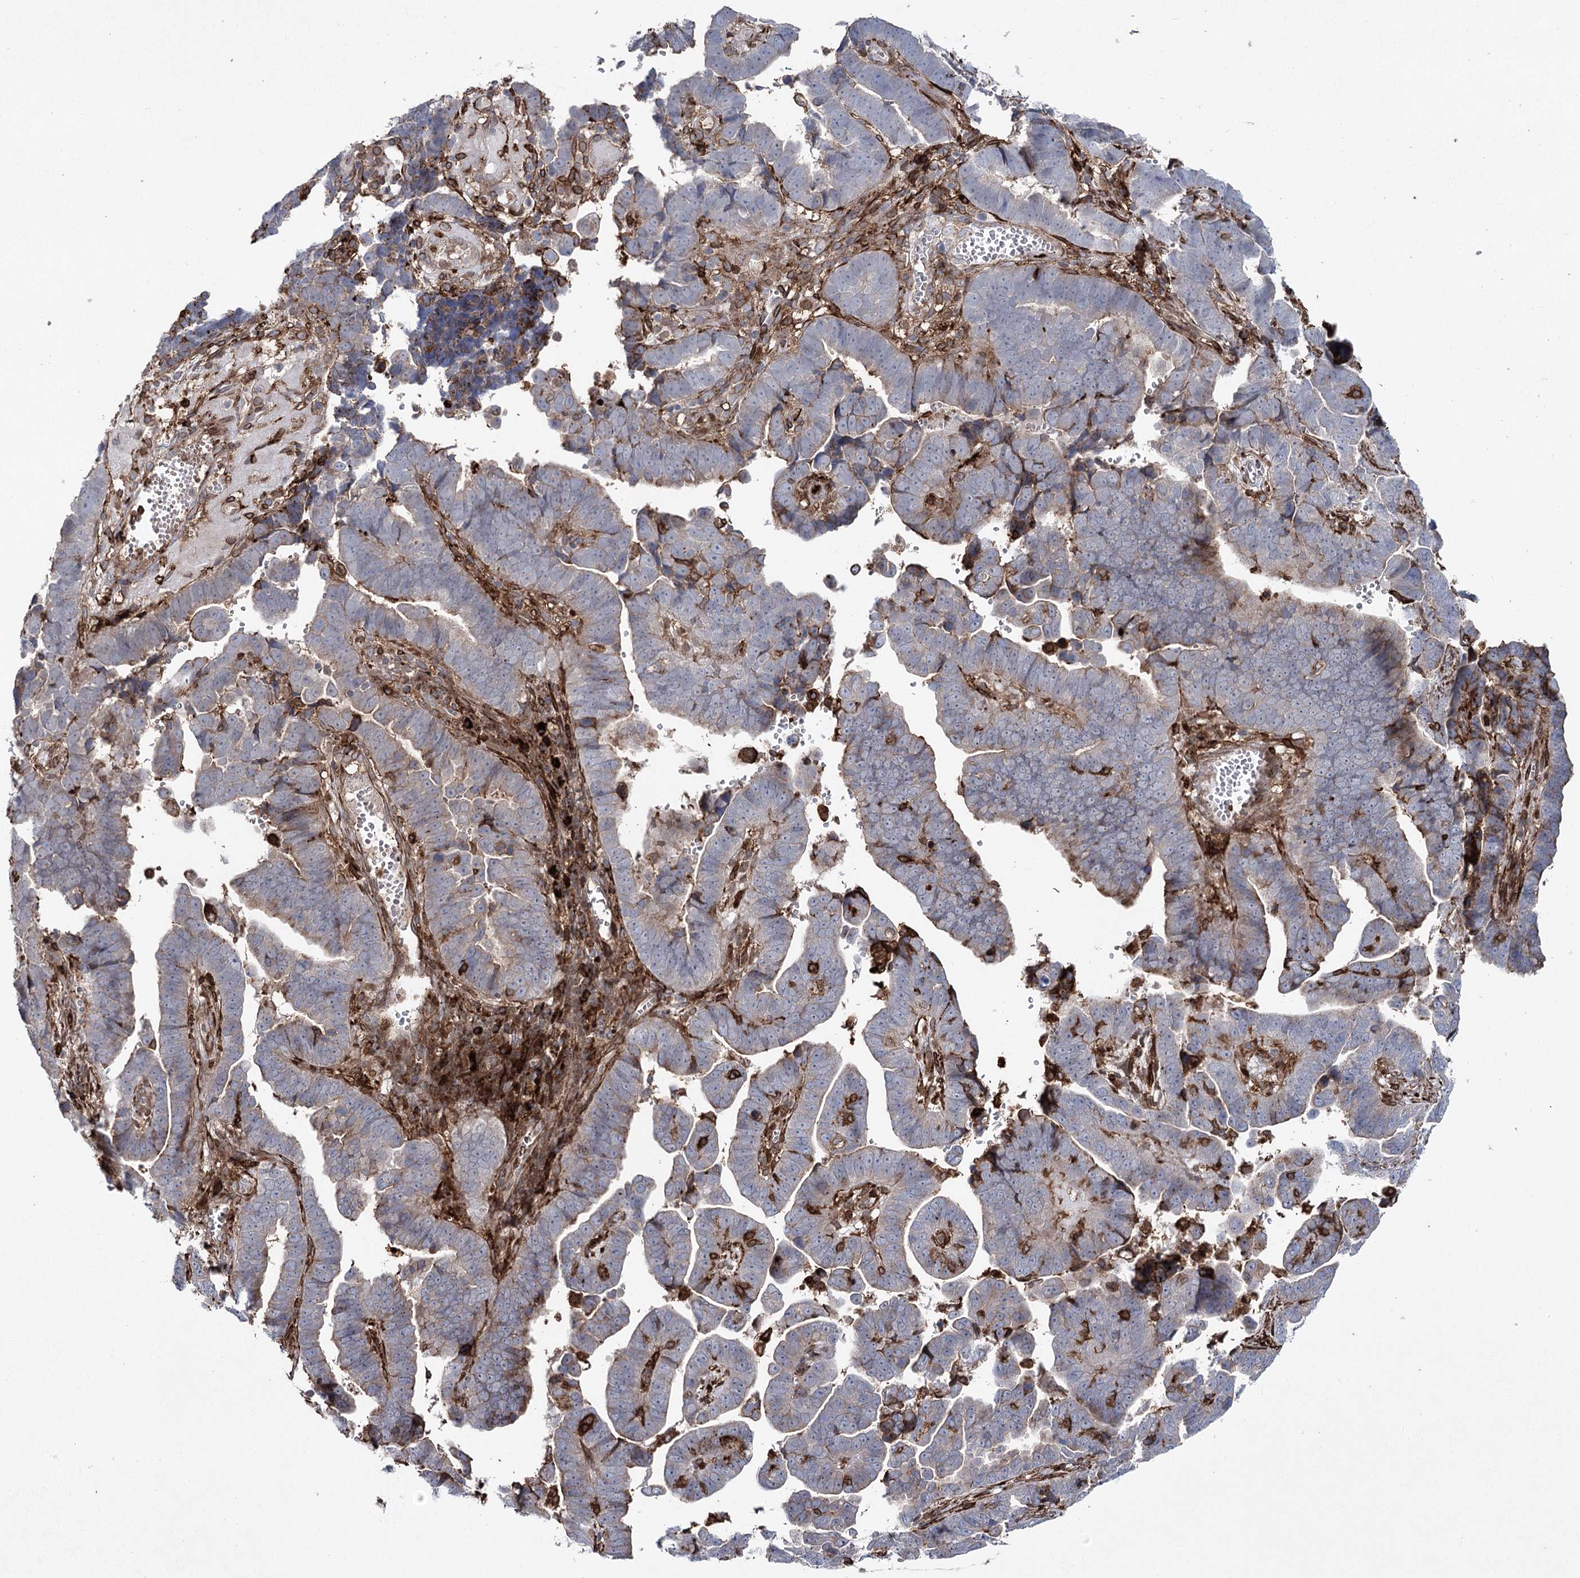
{"staining": {"intensity": "negative", "quantity": "none", "location": "none"}, "tissue": "endometrial cancer", "cell_type": "Tumor cells", "image_type": "cancer", "snomed": [{"axis": "morphology", "description": "Adenocarcinoma, NOS"}, {"axis": "topography", "description": "Endometrium"}], "caption": "The immunohistochemistry image has no significant expression in tumor cells of endometrial adenocarcinoma tissue.", "gene": "DCUN1D4", "patient": {"sex": "female", "age": 75}}